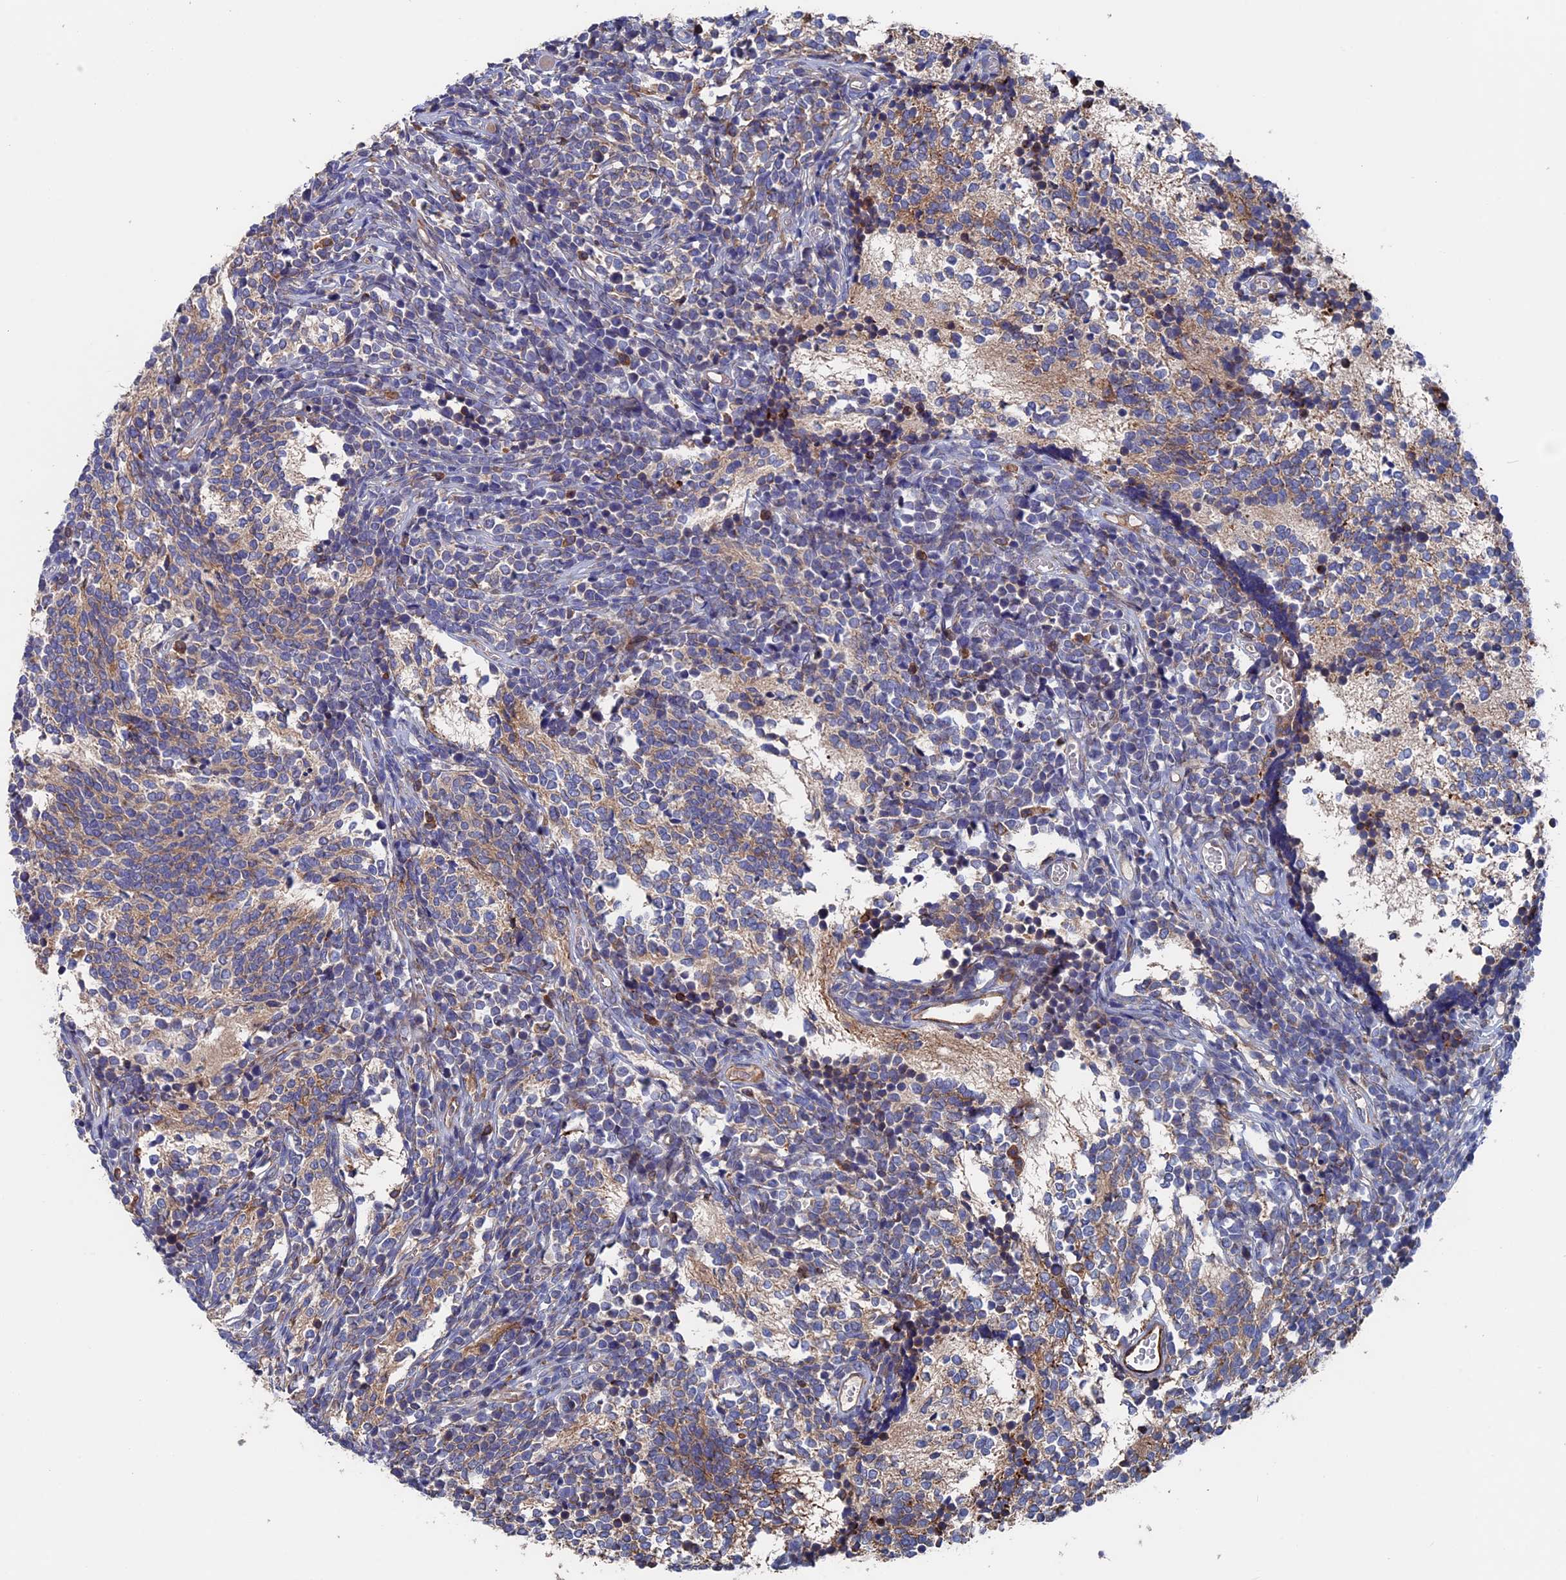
{"staining": {"intensity": "moderate", "quantity": "<25%", "location": "cytoplasmic/membranous"}, "tissue": "glioma", "cell_type": "Tumor cells", "image_type": "cancer", "snomed": [{"axis": "morphology", "description": "Glioma, malignant, Low grade"}, {"axis": "topography", "description": "Brain"}], "caption": "Glioma stained with DAB immunohistochemistry (IHC) demonstrates low levels of moderate cytoplasmic/membranous positivity in approximately <25% of tumor cells. The protein is stained brown, and the nuclei are stained in blue (DAB IHC with brightfield microscopy, high magnification).", "gene": "DNAJC3", "patient": {"sex": "female", "age": 1}}